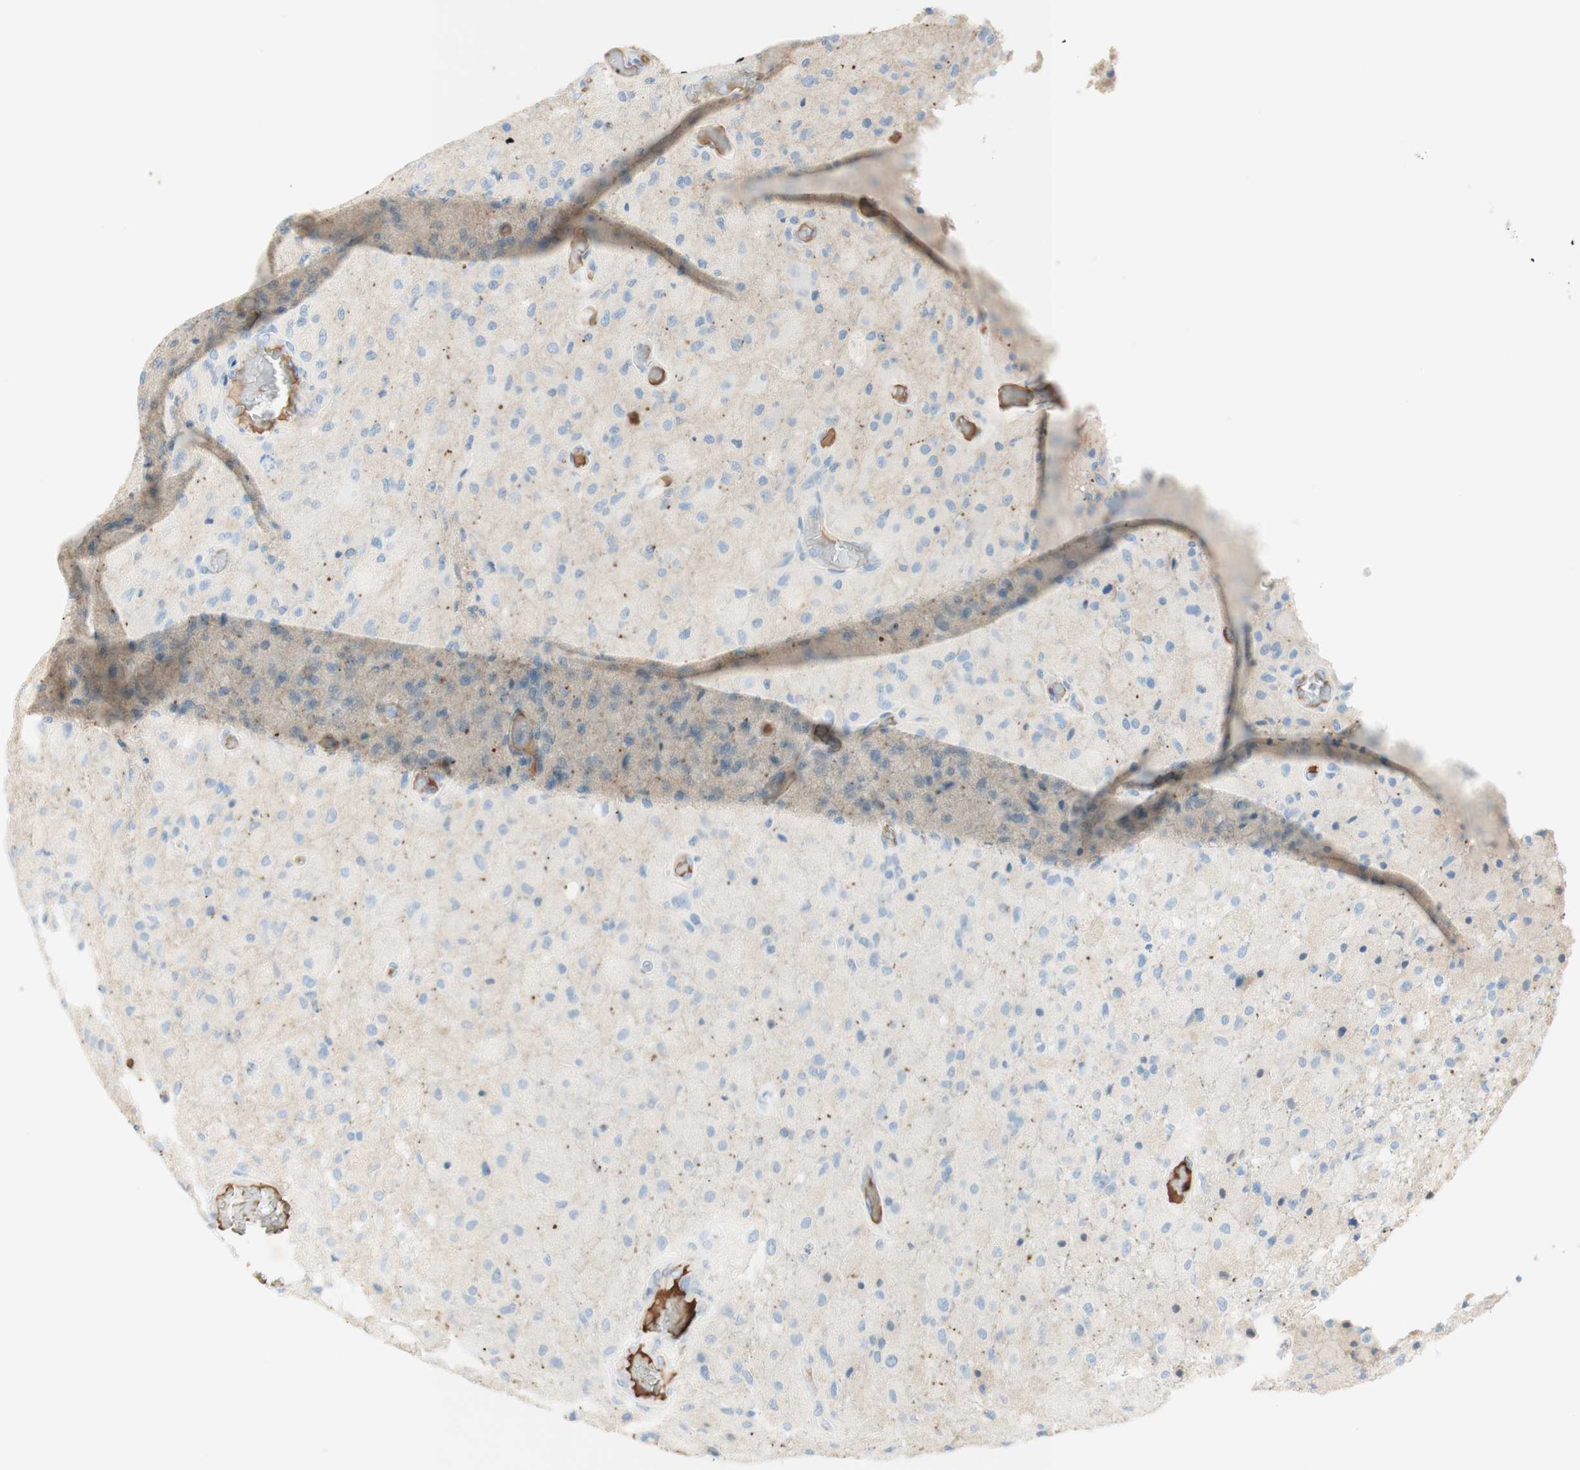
{"staining": {"intensity": "weak", "quantity": ">75%", "location": "cytoplasmic/membranous"}, "tissue": "glioma", "cell_type": "Tumor cells", "image_type": "cancer", "snomed": [{"axis": "morphology", "description": "Normal tissue, NOS"}, {"axis": "morphology", "description": "Glioma, malignant, High grade"}, {"axis": "topography", "description": "Cerebral cortex"}], "caption": "Protein staining by IHC demonstrates weak cytoplasmic/membranous expression in about >75% of tumor cells in high-grade glioma (malignant).", "gene": "KNG1", "patient": {"sex": "male", "age": 77}}